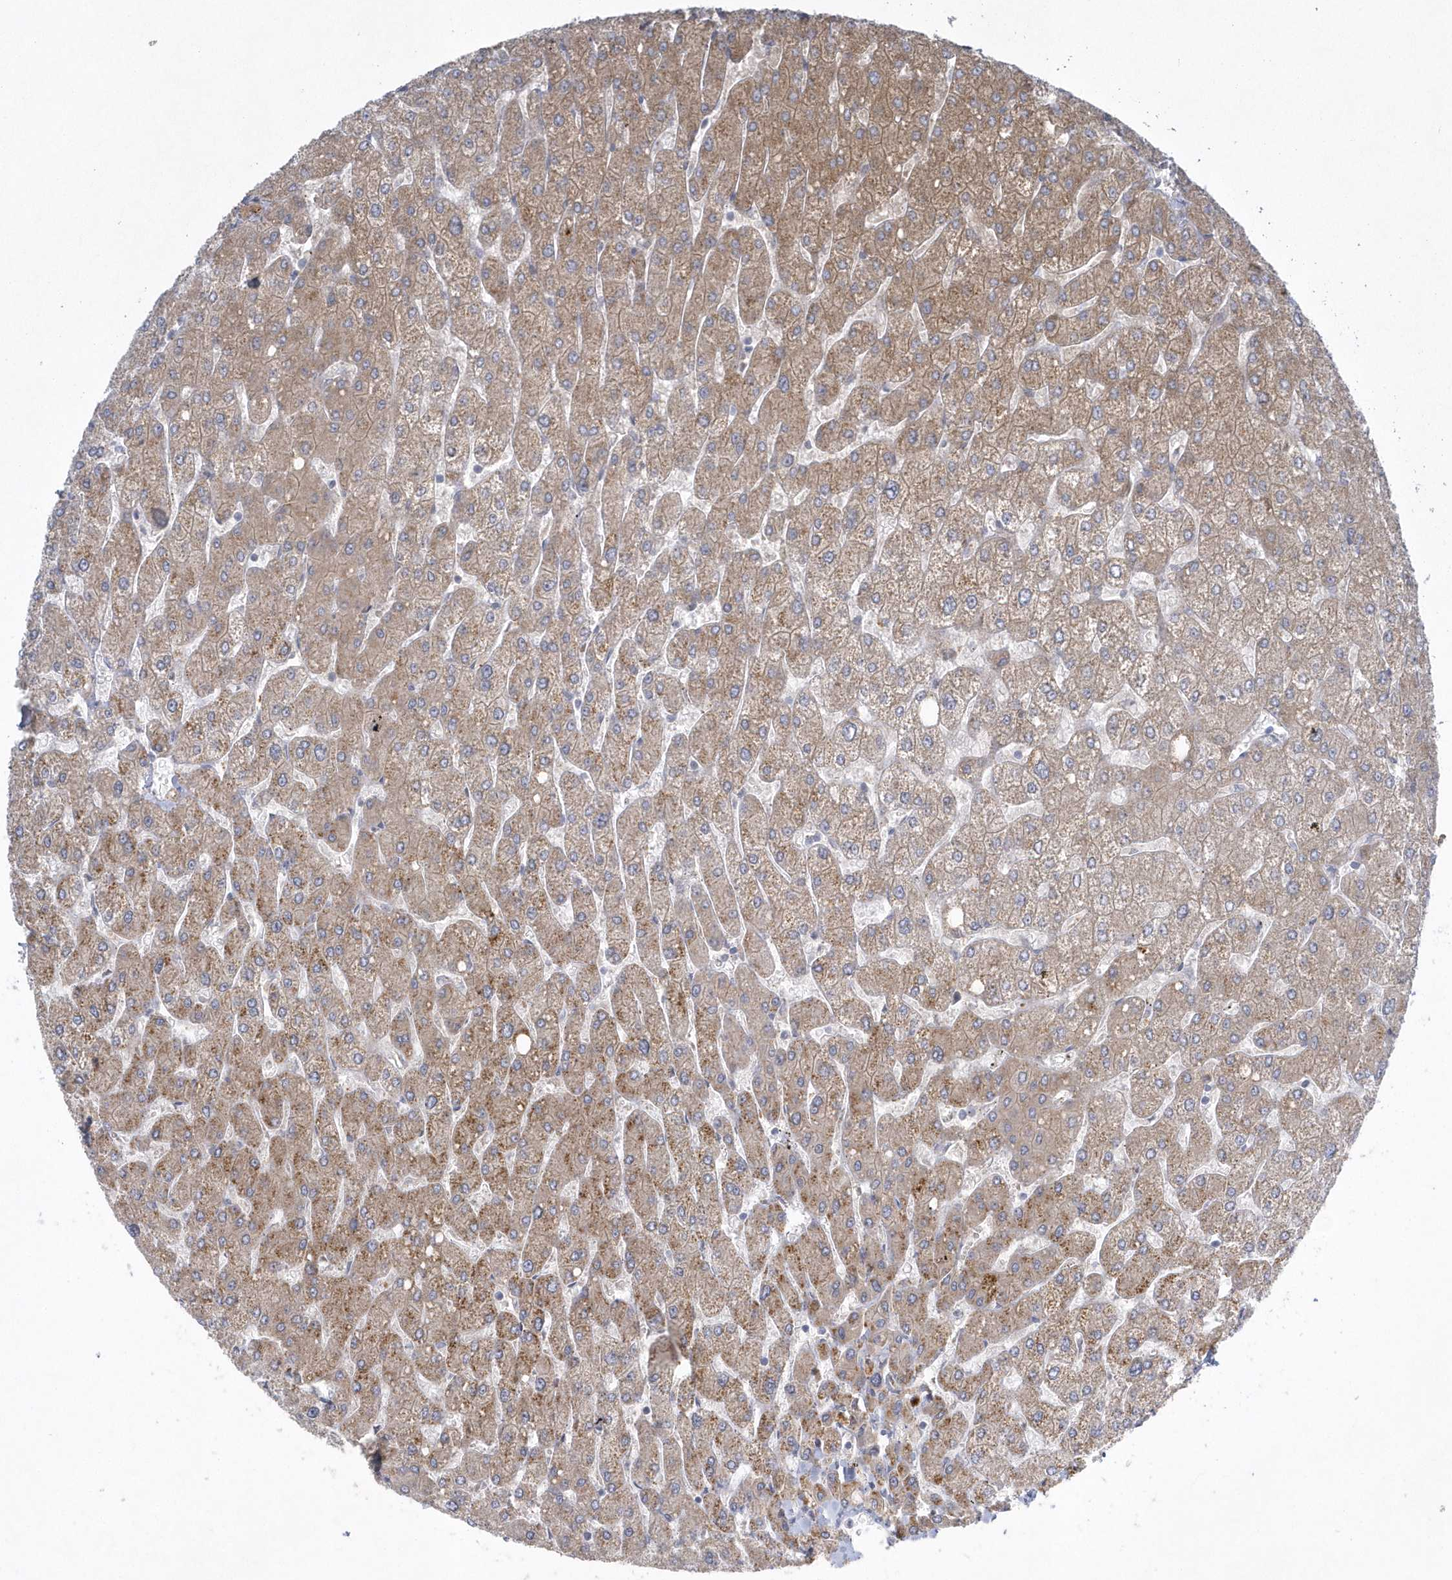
{"staining": {"intensity": "negative", "quantity": "none", "location": "none"}, "tissue": "liver", "cell_type": "Cholangiocytes", "image_type": "normal", "snomed": [{"axis": "morphology", "description": "Normal tissue, NOS"}, {"axis": "topography", "description": "Liver"}], "caption": "A photomicrograph of liver stained for a protein exhibits no brown staining in cholangiocytes.", "gene": "ZC3H12D", "patient": {"sex": "male", "age": 55}}